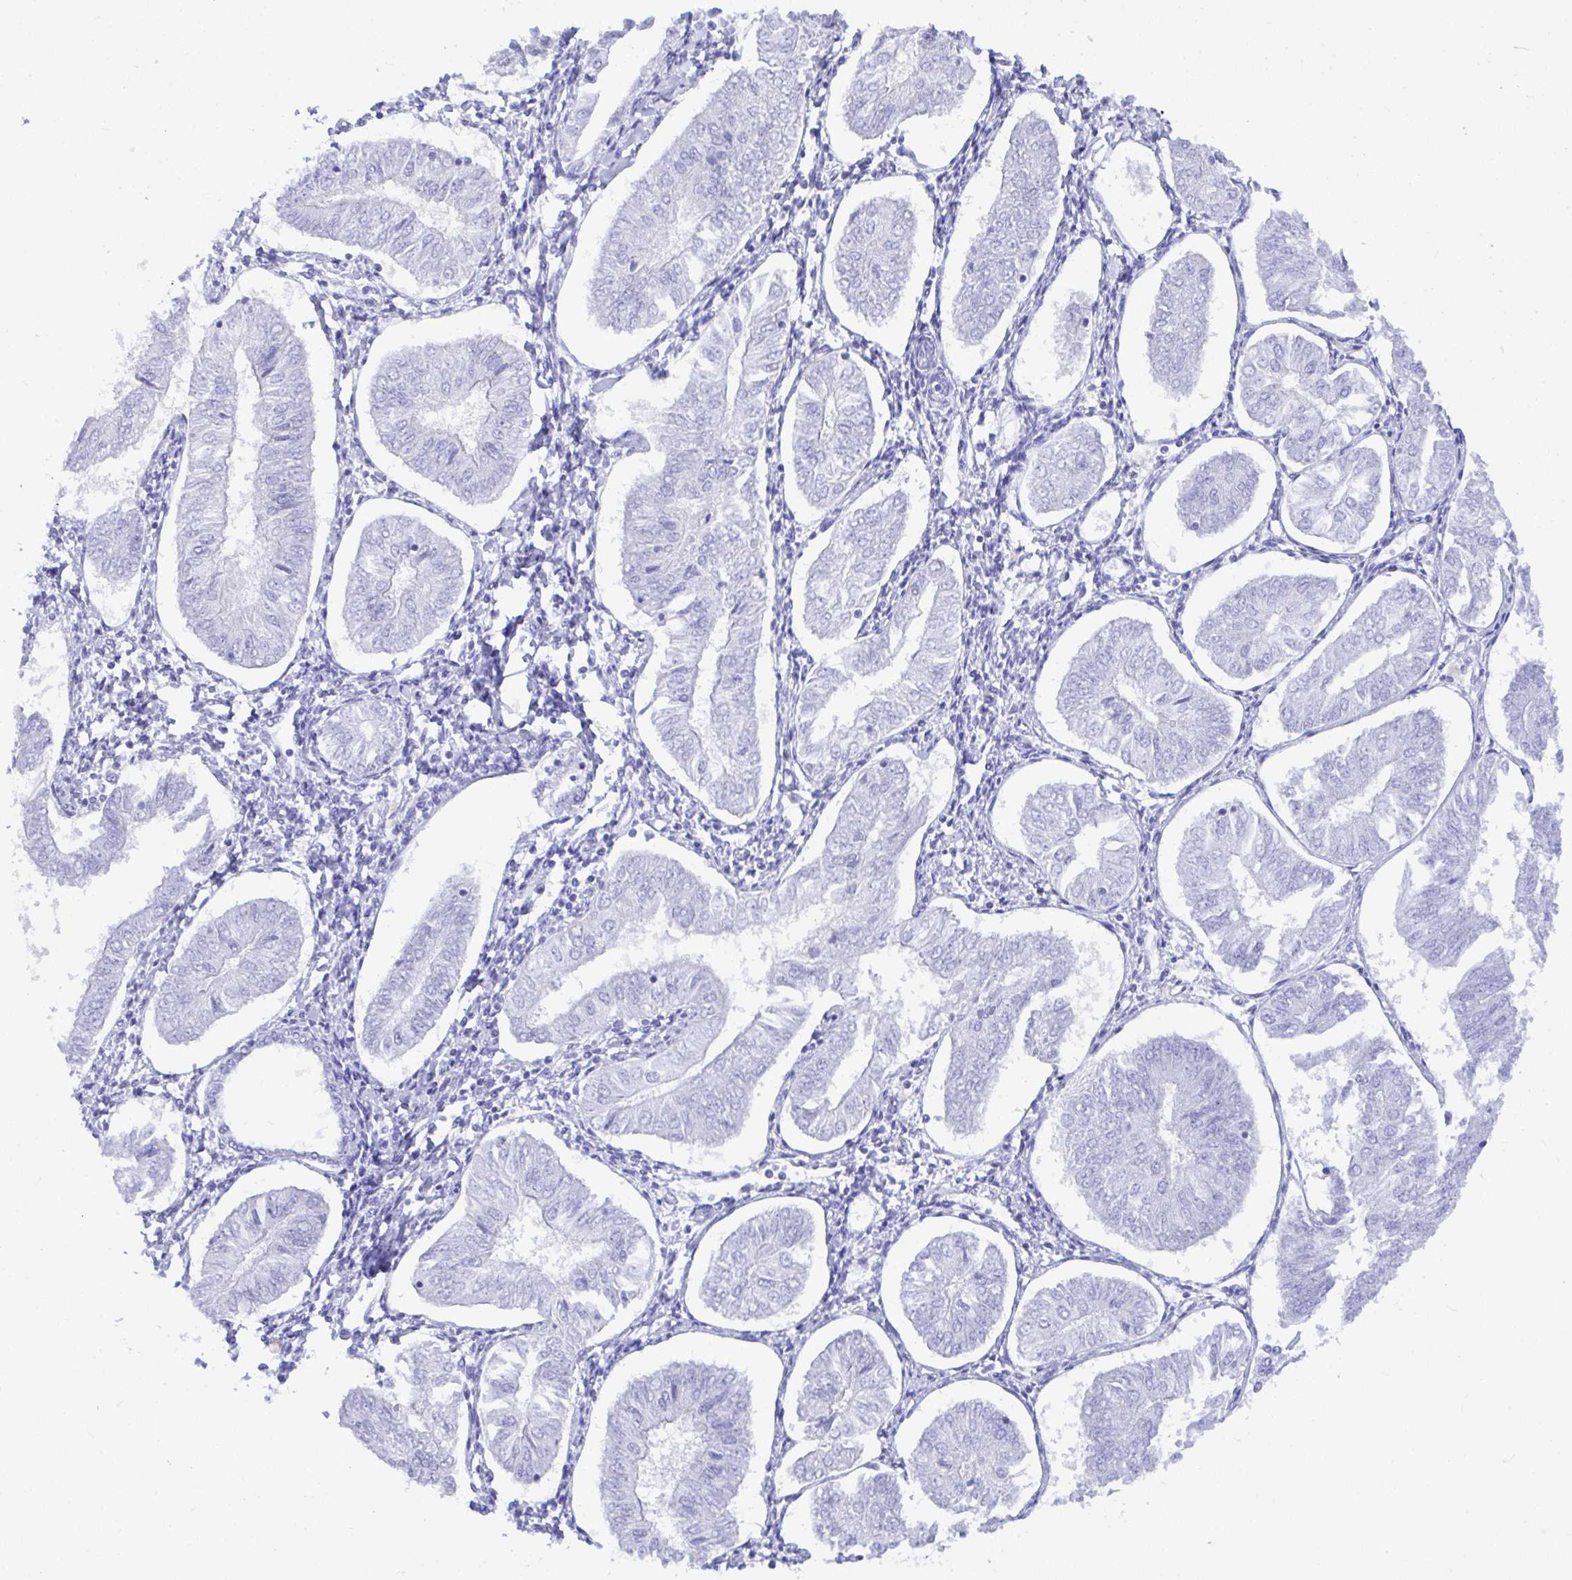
{"staining": {"intensity": "negative", "quantity": "none", "location": "none"}, "tissue": "endometrial cancer", "cell_type": "Tumor cells", "image_type": "cancer", "snomed": [{"axis": "morphology", "description": "Adenocarcinoma, NOS"}, {"axis": "topography", "description": "Endometrium"}], "caption": "Endometrial adenocarcinoma was stained to show a protein in brown. There is no significant positivity in tumor cells.", "gene": "SEL1L2", "patient": {"sex": "female", "age": 58}}